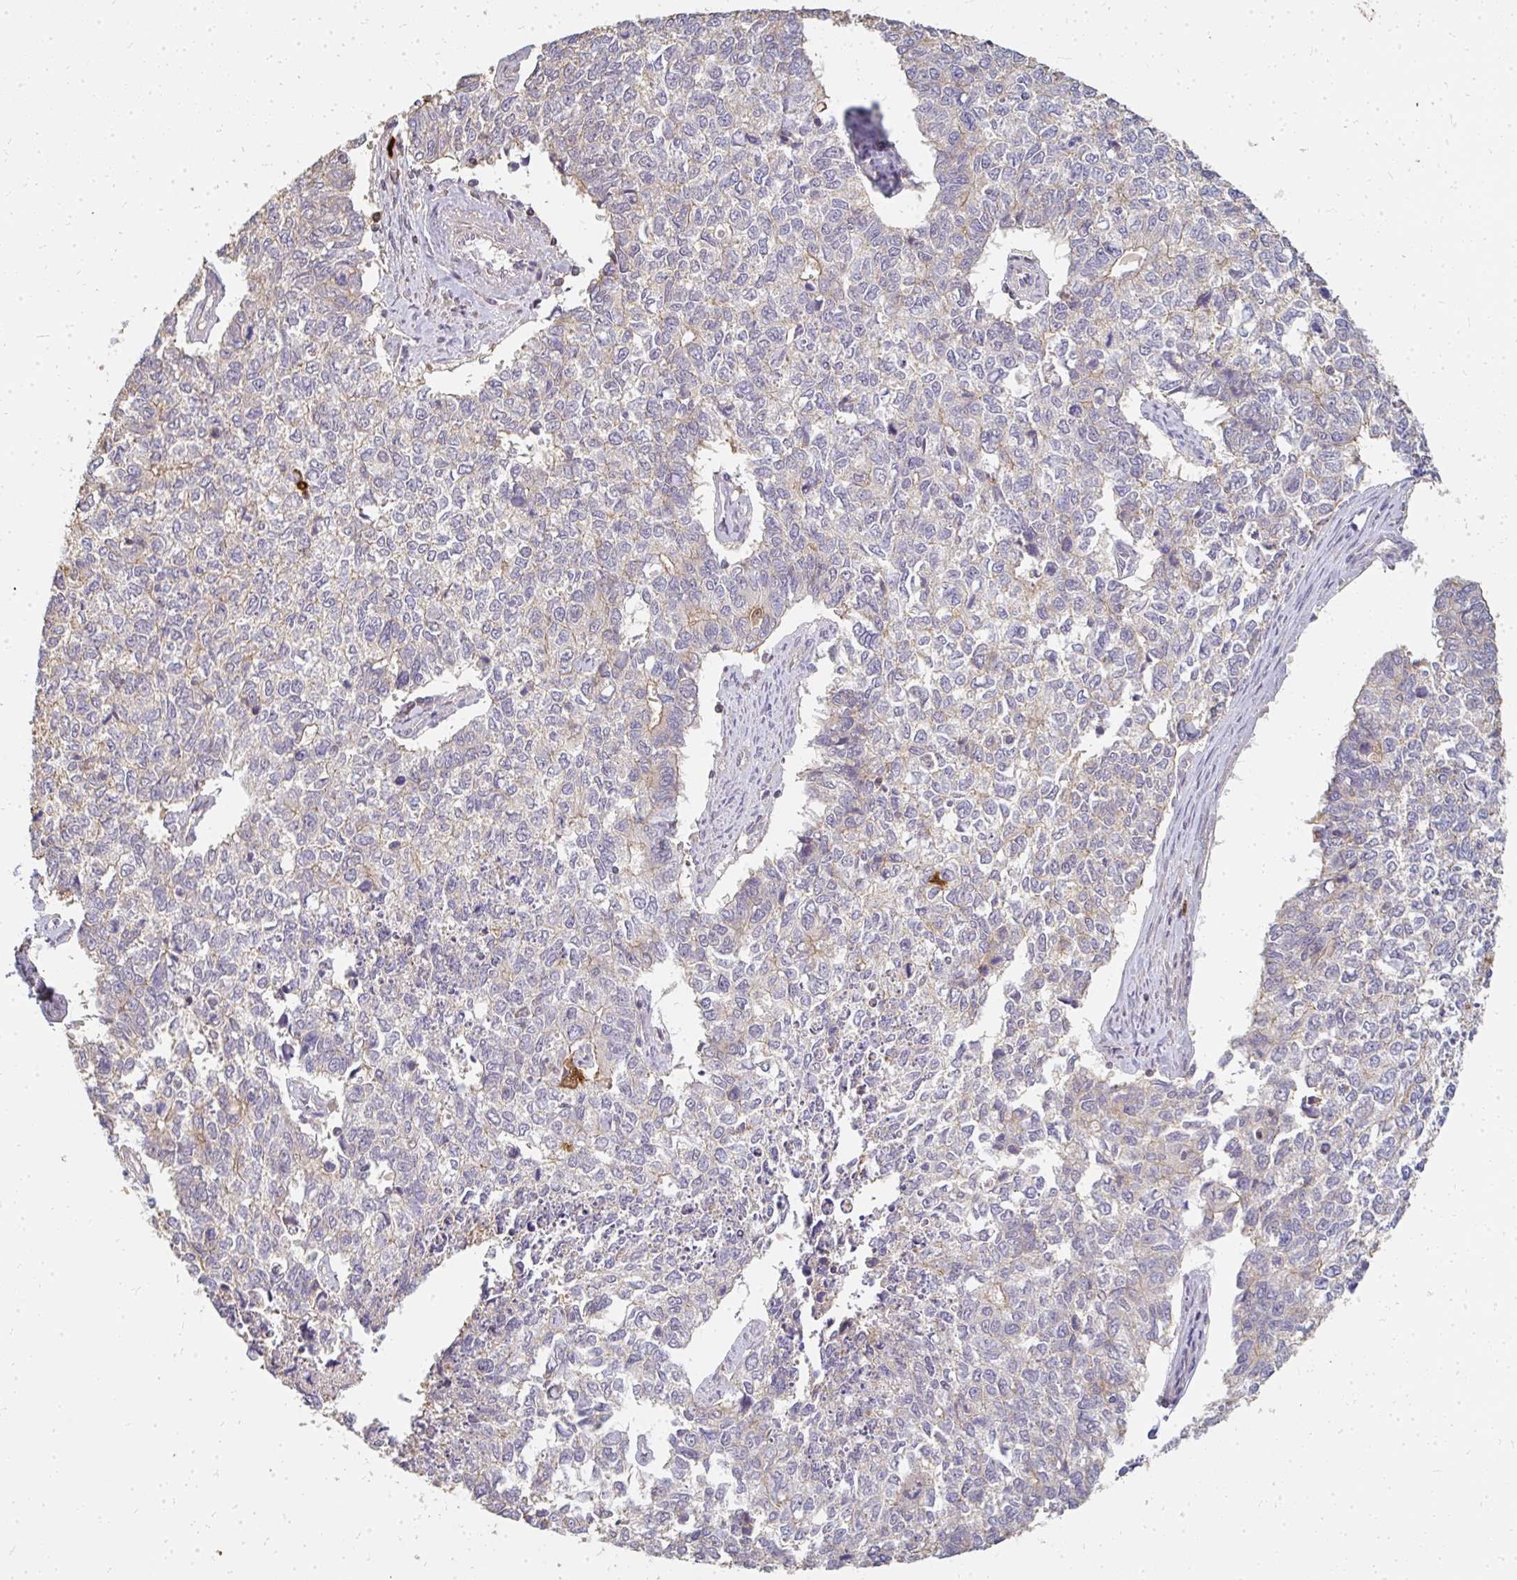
{"staining": {"intensity": "weak", "quantity": "<25%", "location": "cytoplasmic/membranous"}, "tissue": "cervical cancer", "cell_type": "Tumor cells", "image_type": "cancer", "snomed": [{"axis": "morphology", "description": "Adenocarcinoma, NOS"}, {"axis": "topography", "description": "Cervix"}], "caption": "The immunohistochemistry (IHC) photomicrograph has no significant expression in tumor cells of cervical adenocarcinoma tissue.", "gene": "CNTRL", "patient": {"sex": "female", "age": 63}}